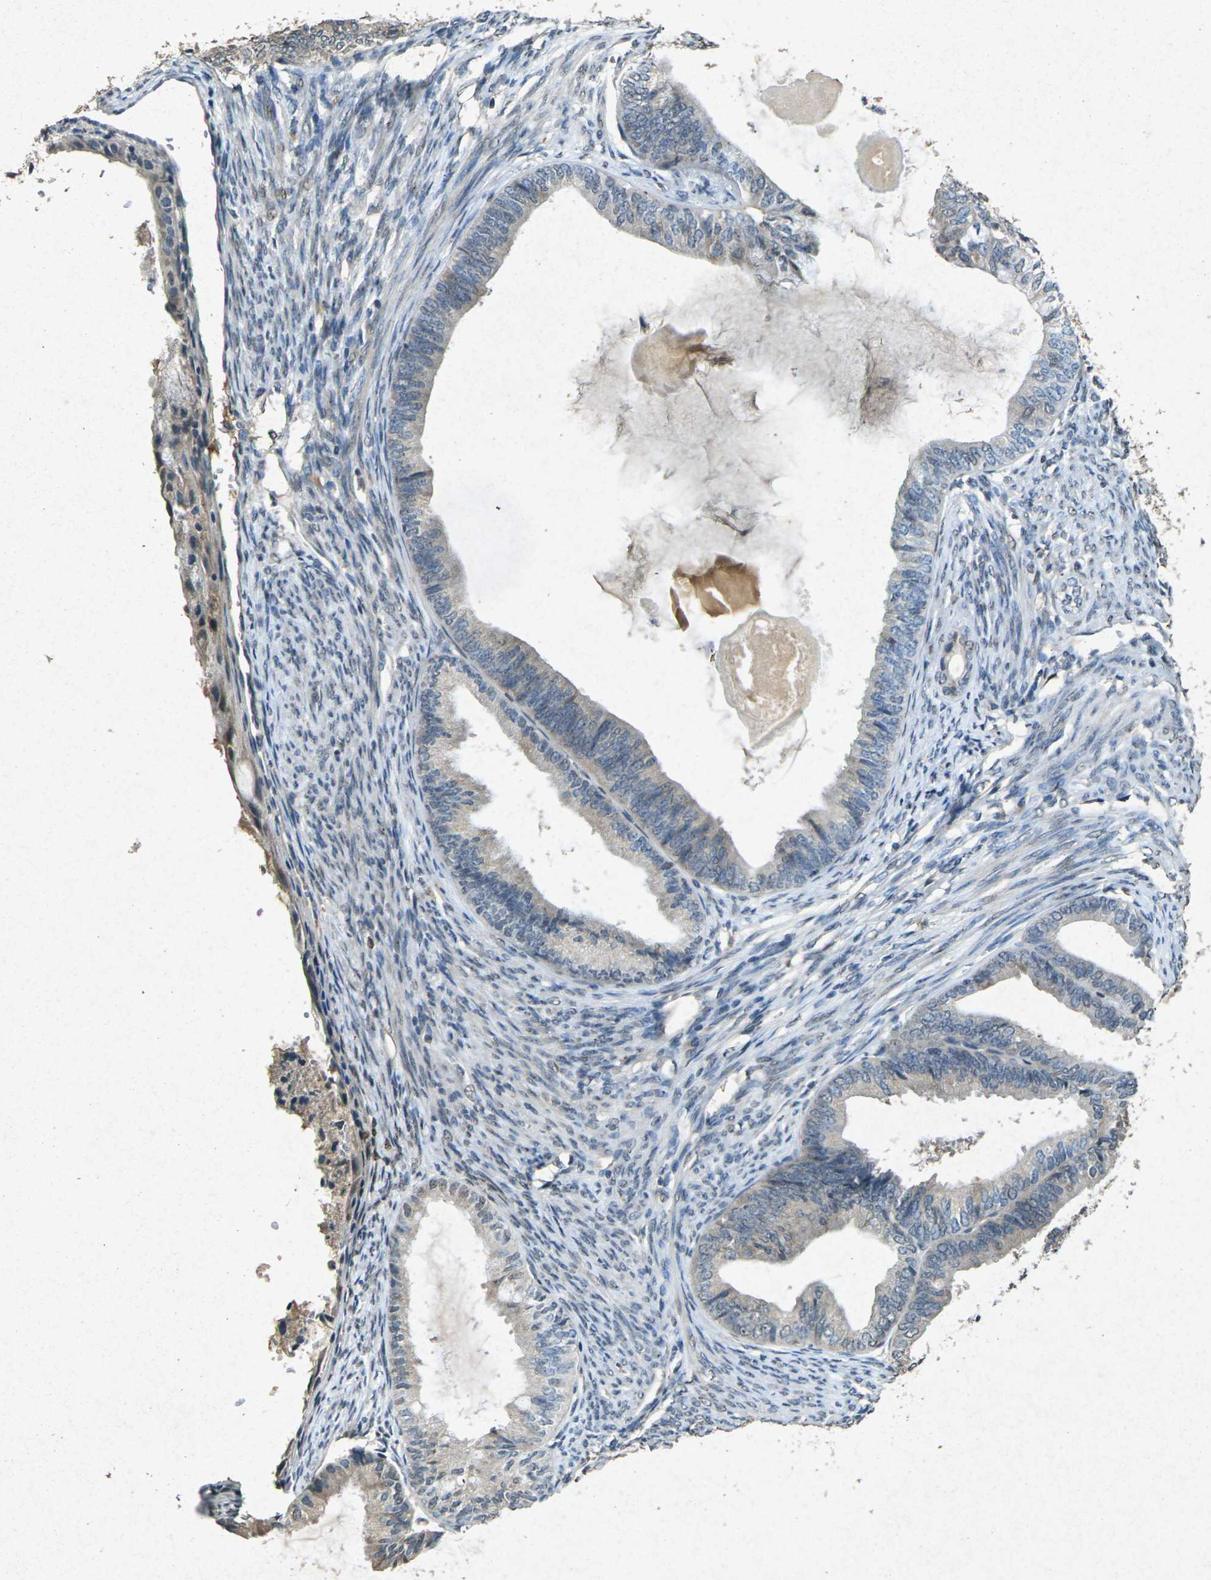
{"staining": {"intensity": "weak", "quantity": ">75%", "location": "cytoplasmic/membranous"}, "tissue": "endometrial cancer", "cell_type": "Tumor cells", "image_type": "cancer", "snomed": [{"axis": "morphology", "description": "Adenocarcinoma, NOS"}, {"axis": "topography", "description": "Endometrium"}], "caption": "Brown immunohistochemical staining in human endometrial cancer demonstrates weak cytoplasmic/membranous positivity in about >75% of tumor cells. Nuclei are stained in blue.", "gene": "RGMA", "patient": {"sex": "female", "age": 86}}